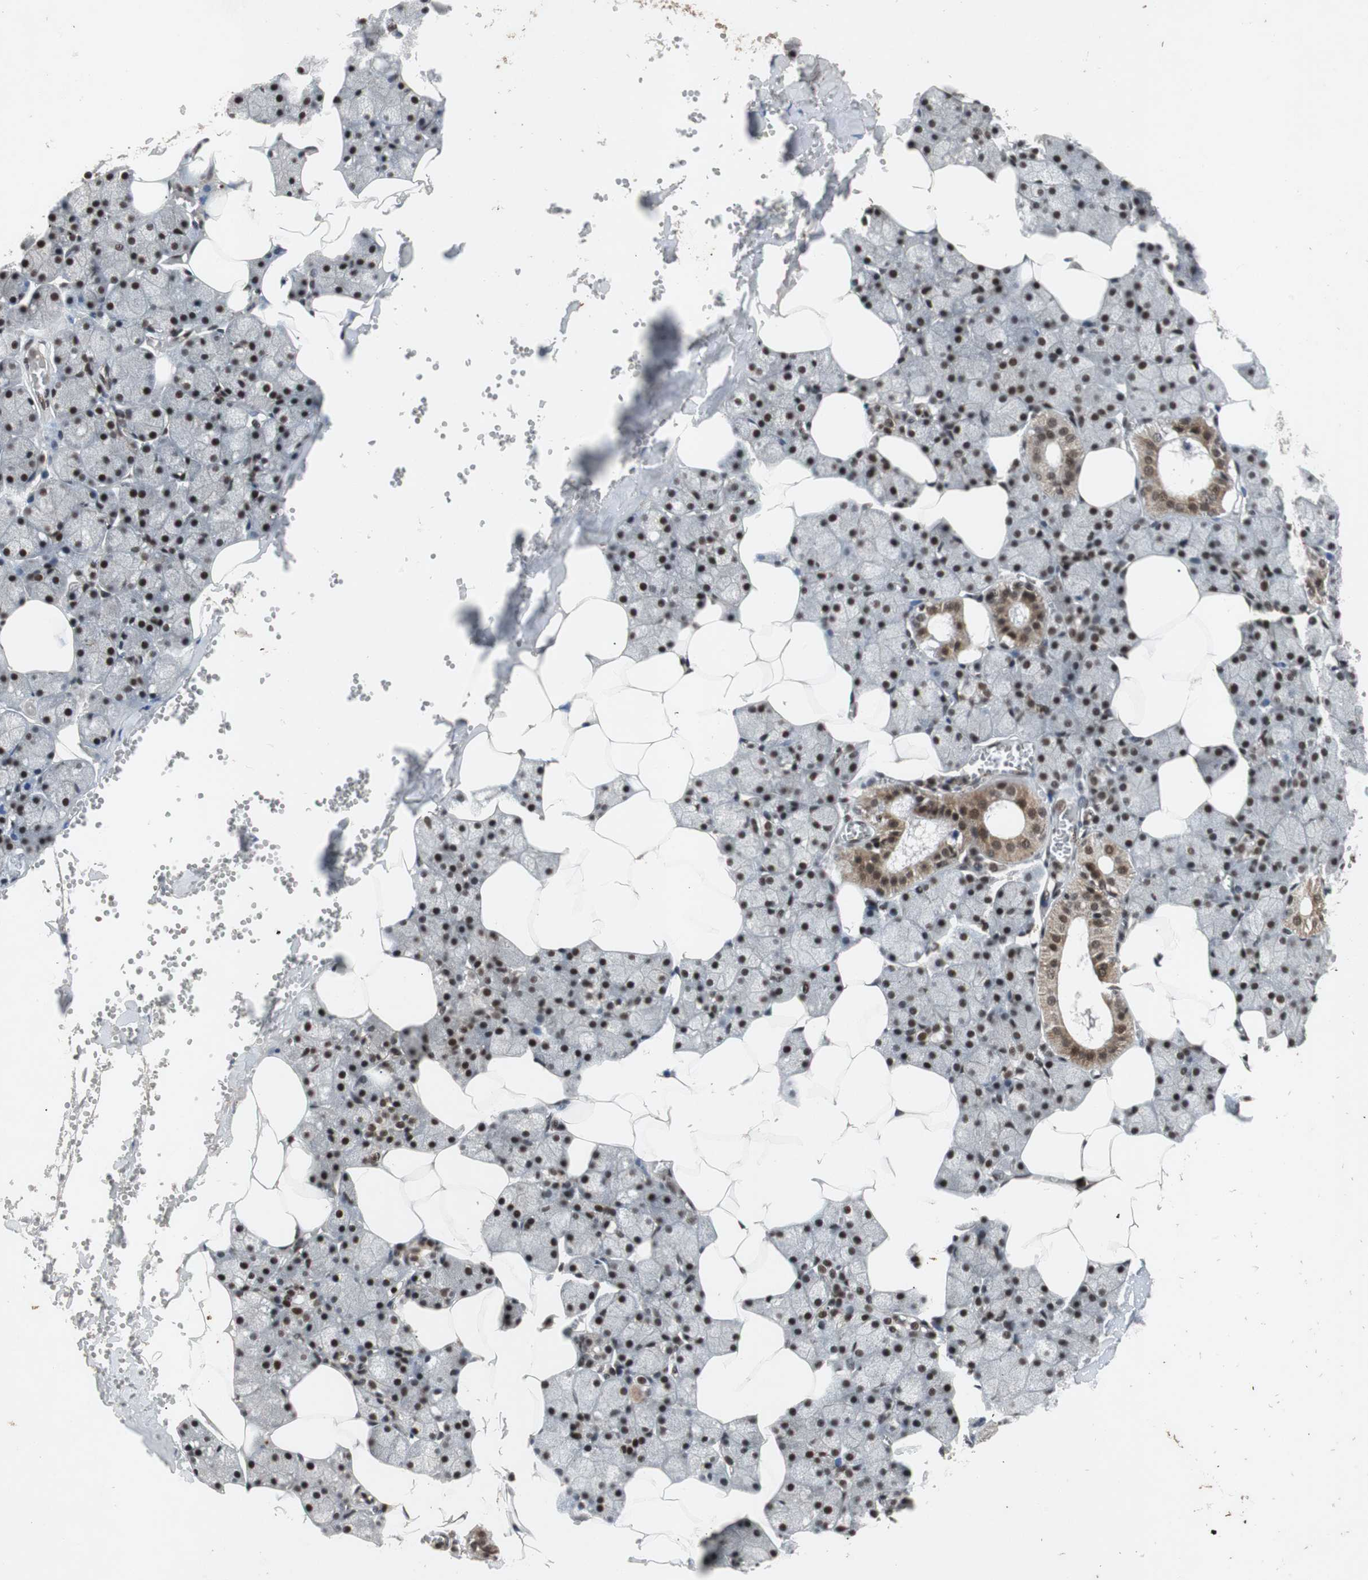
{"staining": {"intensity": "strong", "quantity": ">75%", "location": "nuclear"}, "tissue": "salivary gland", "cell_type": "Glandular cells", "image_type": "normal", "snomed": [{"axis": "morphology", "description": "Normal tissue, NOS"}, {"axis": "topography", "description": "Salivary gland"}], "caption": "Salivary gland stained with IHC displays strong nuclear expression in about >75% of glandular cells.", "gene": "TAF5", "patient": {"sex": "male", "age": 62}}